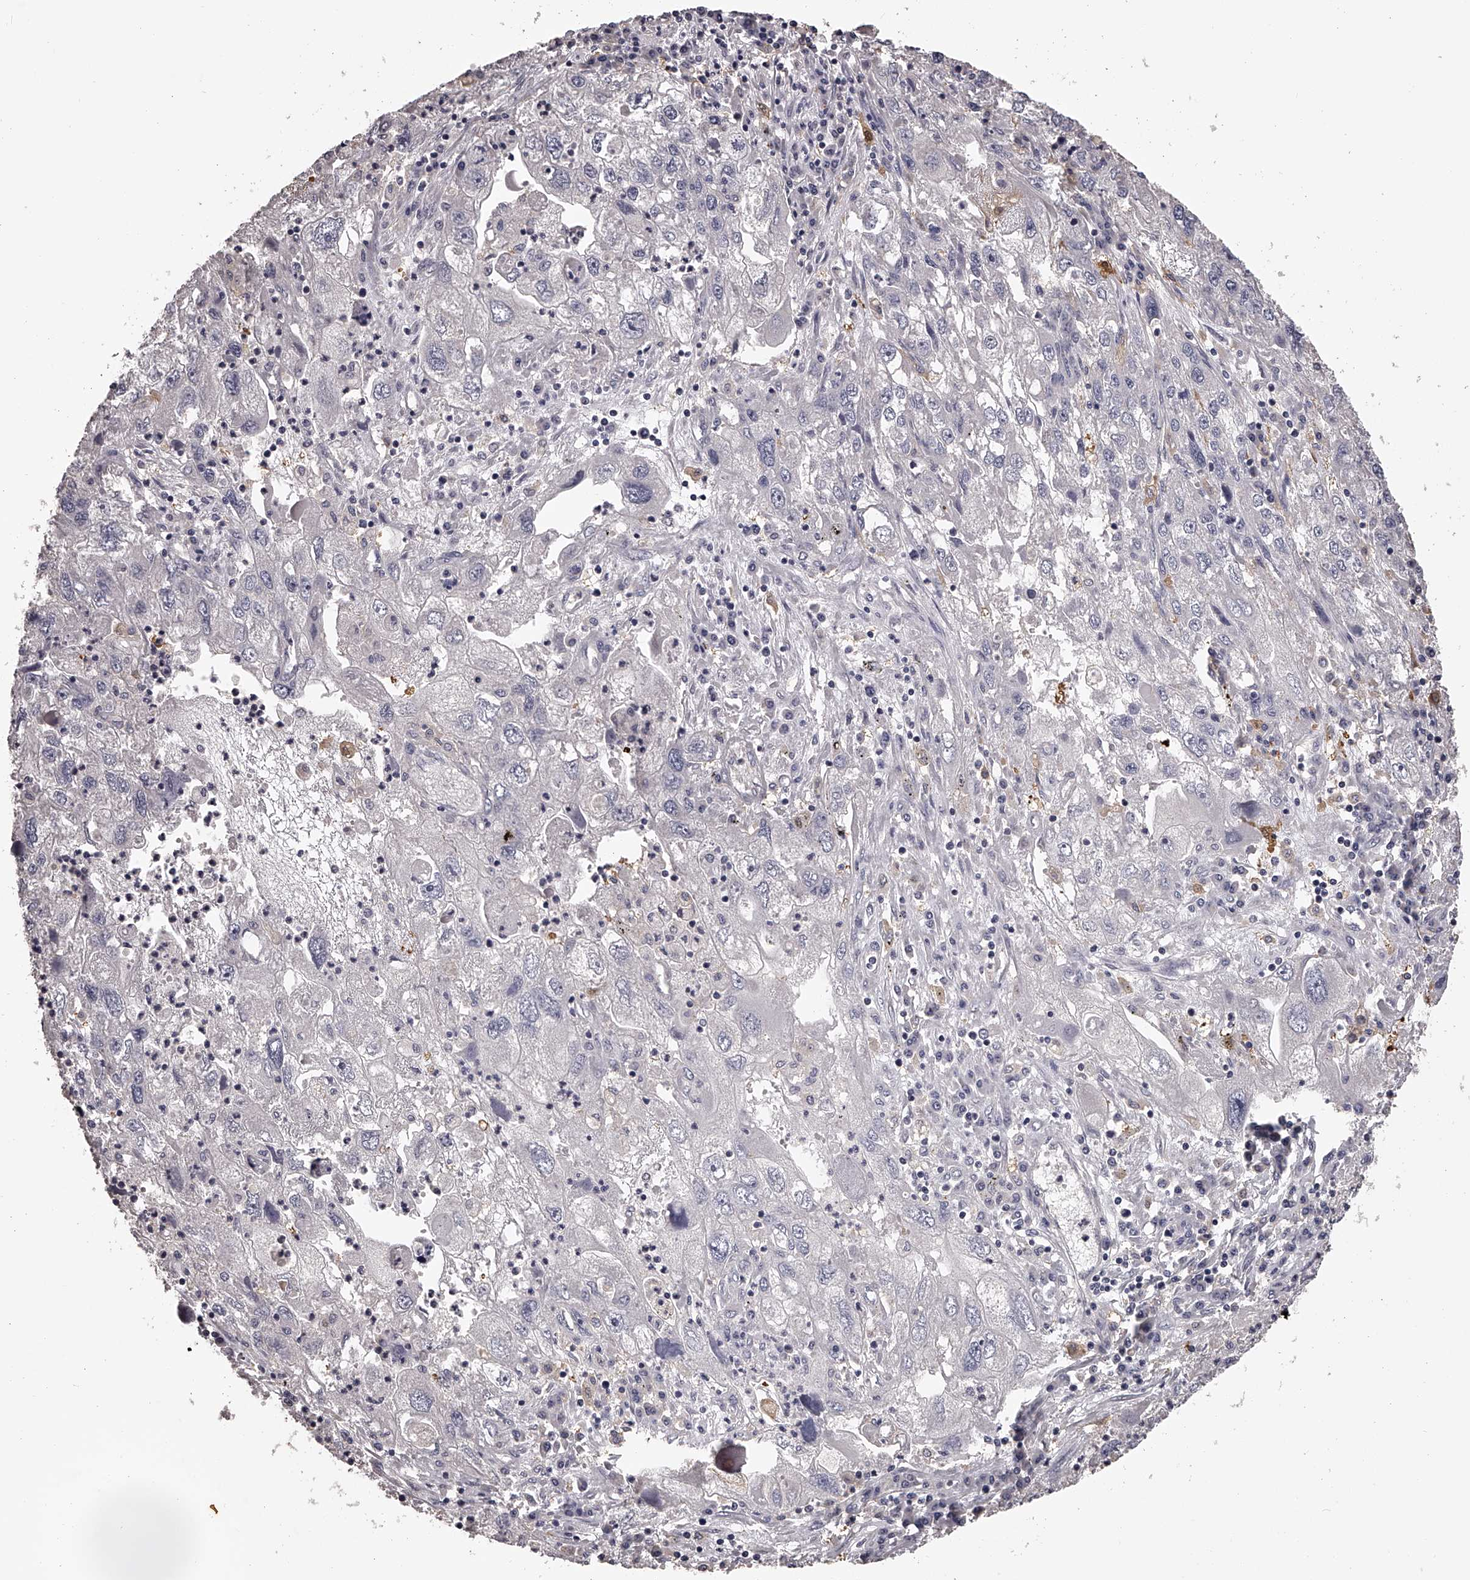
{"staining": {"intensity": "negative", "quantity": "none", "location": "none"}, "tissue": "endometrial cancer", "cell_type": "Tumor cells", "image_type": "cancer", "snomed": [{"axis": "morphology", "description": "Adenocarcinoma, NOS"}, {"axis": "topography", "description": "Endometrium"}], "caption": "IHC histopathology image of adenocarcinoma (endometrial) stained for a protein (brown), which demonstrates no staining in tumor cells.", "gene": "TNN", "patient": {"sex": "female", "age": 49}}